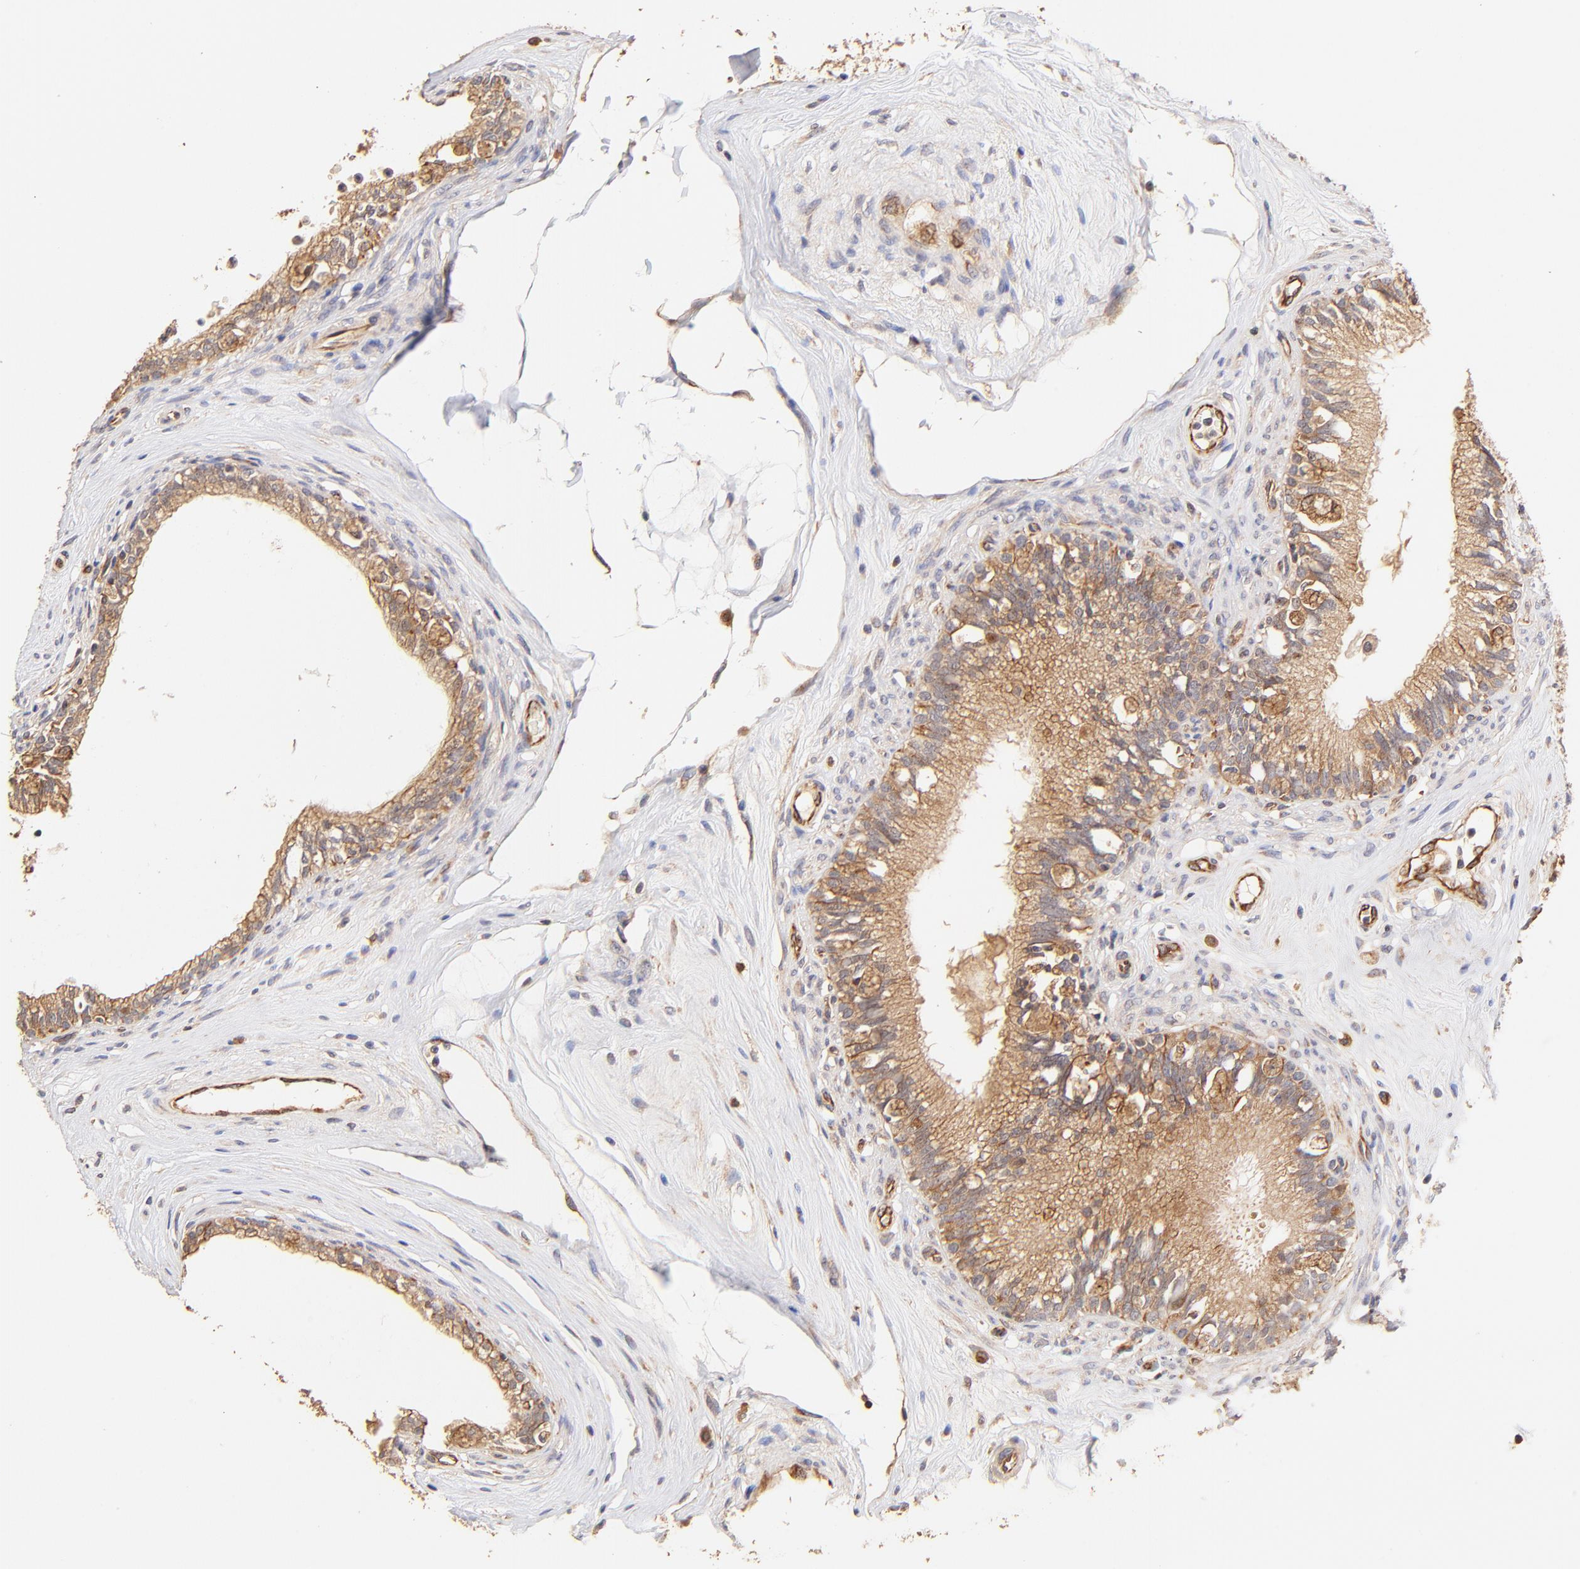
{"staining": {"intensity": "moderate", "quantity": ">75%", "location": "cytoplasmic/membranous"}, "tissue": "epididymis", "cell_type": "Glandular cells", "image_type": "normal", "snomed": [{"axis": "morphology", "description": "Normal tissue, NOS"}, {"axis": "morphology", "description": "Inflammation, NOS"}, {"axis": "topography", "description": "Epididymis"}], "caption": "A brown stain shows moderate cytoplasmic/membranous positivity of a protein in glandular cells of unremarkable human epididymis. The staining was performed using DAB to visualize the protein expression in brown, while the nuclei were stained in blue with hematoxylin (Magnification: 20x).", "gene": "TNFAIP3", "patient": {"sex": "male", "age": 84}}